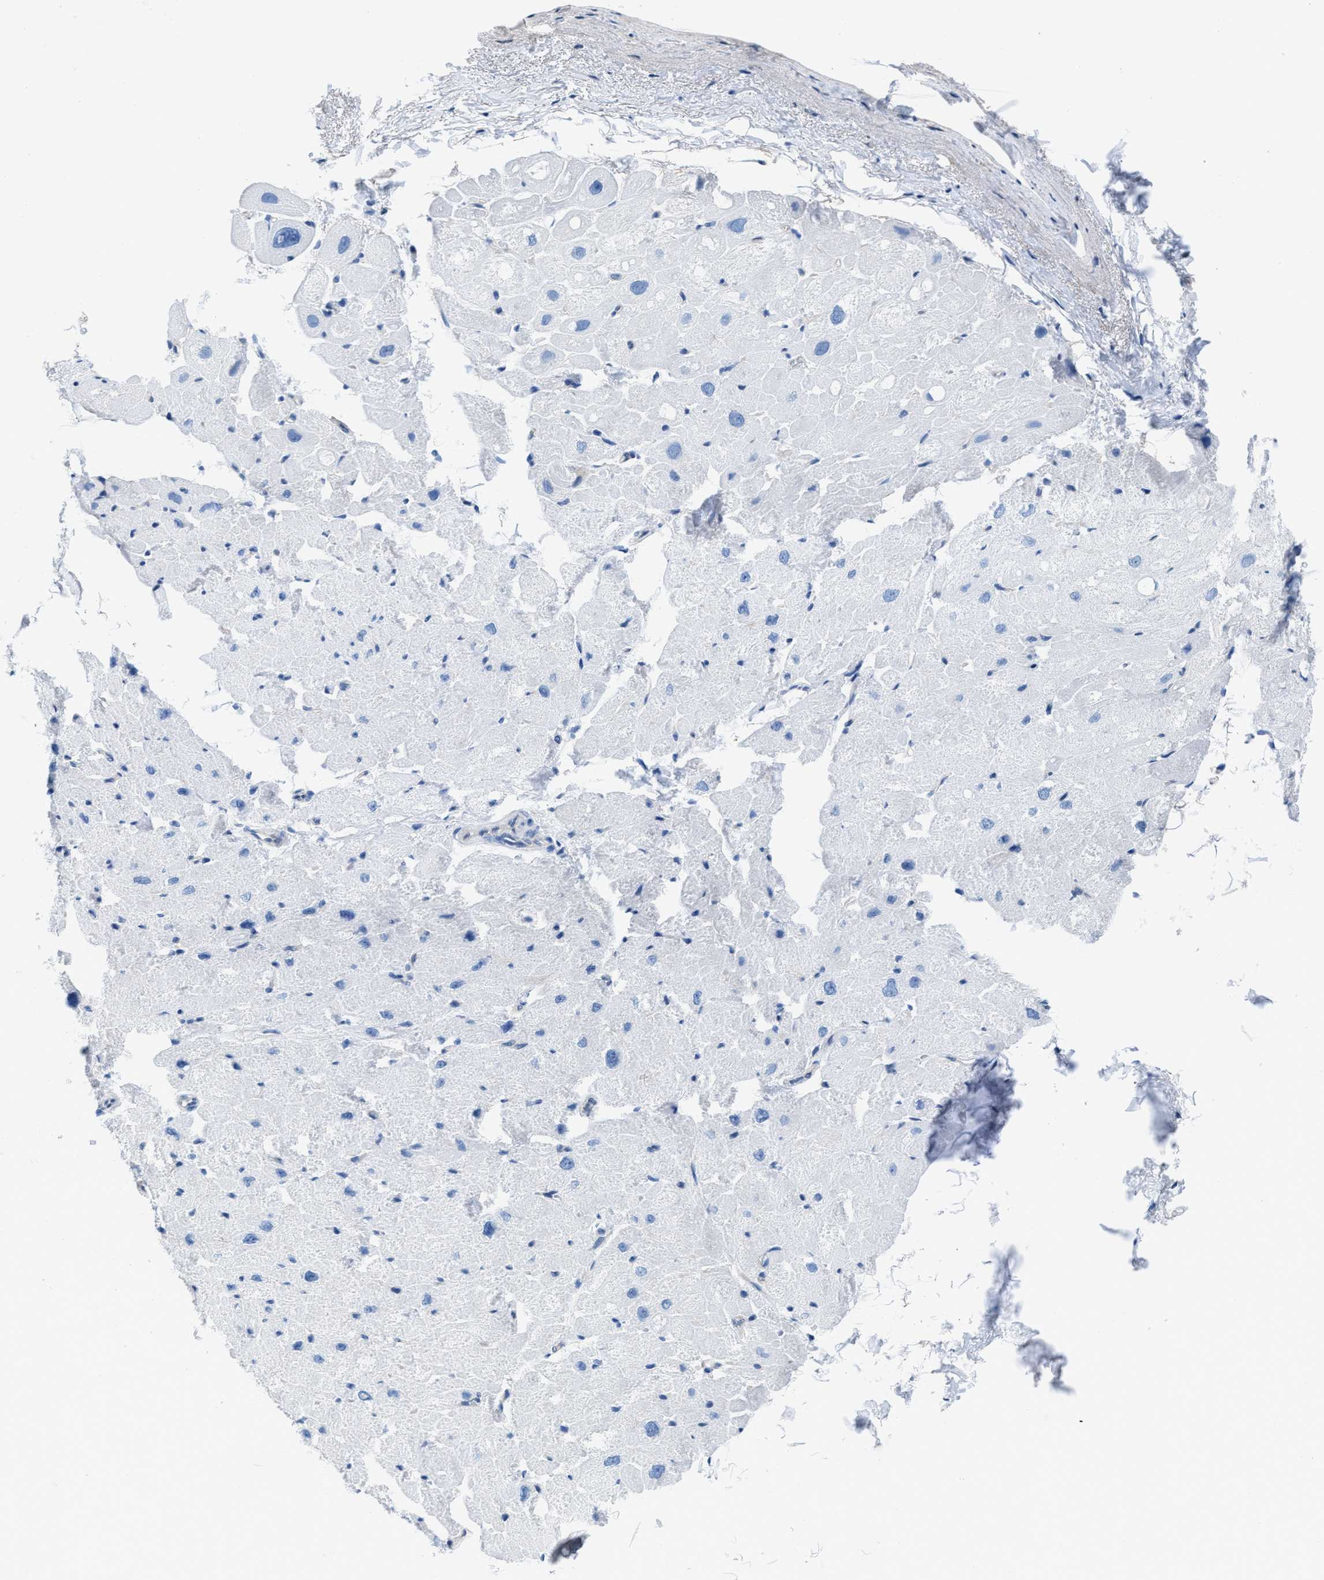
{"staining": {"intensity": "negative", "quantity": "none", "location": "none"}, "tissue": "heart muscle", "cell_type": "Cardiomyocytes", "image_type": "normal", "snomed": [{"axis": "morphology", "description": "Normal tissue, NOS"}, {"axis": "topography", "description": "Heart"}], "caption": "Immunohistochemistry of unremarkable heart muscle displays no expression in cardiomyocytes.", "gene": "NUDT5", "patient": {"sex": "male", "age": 49}}